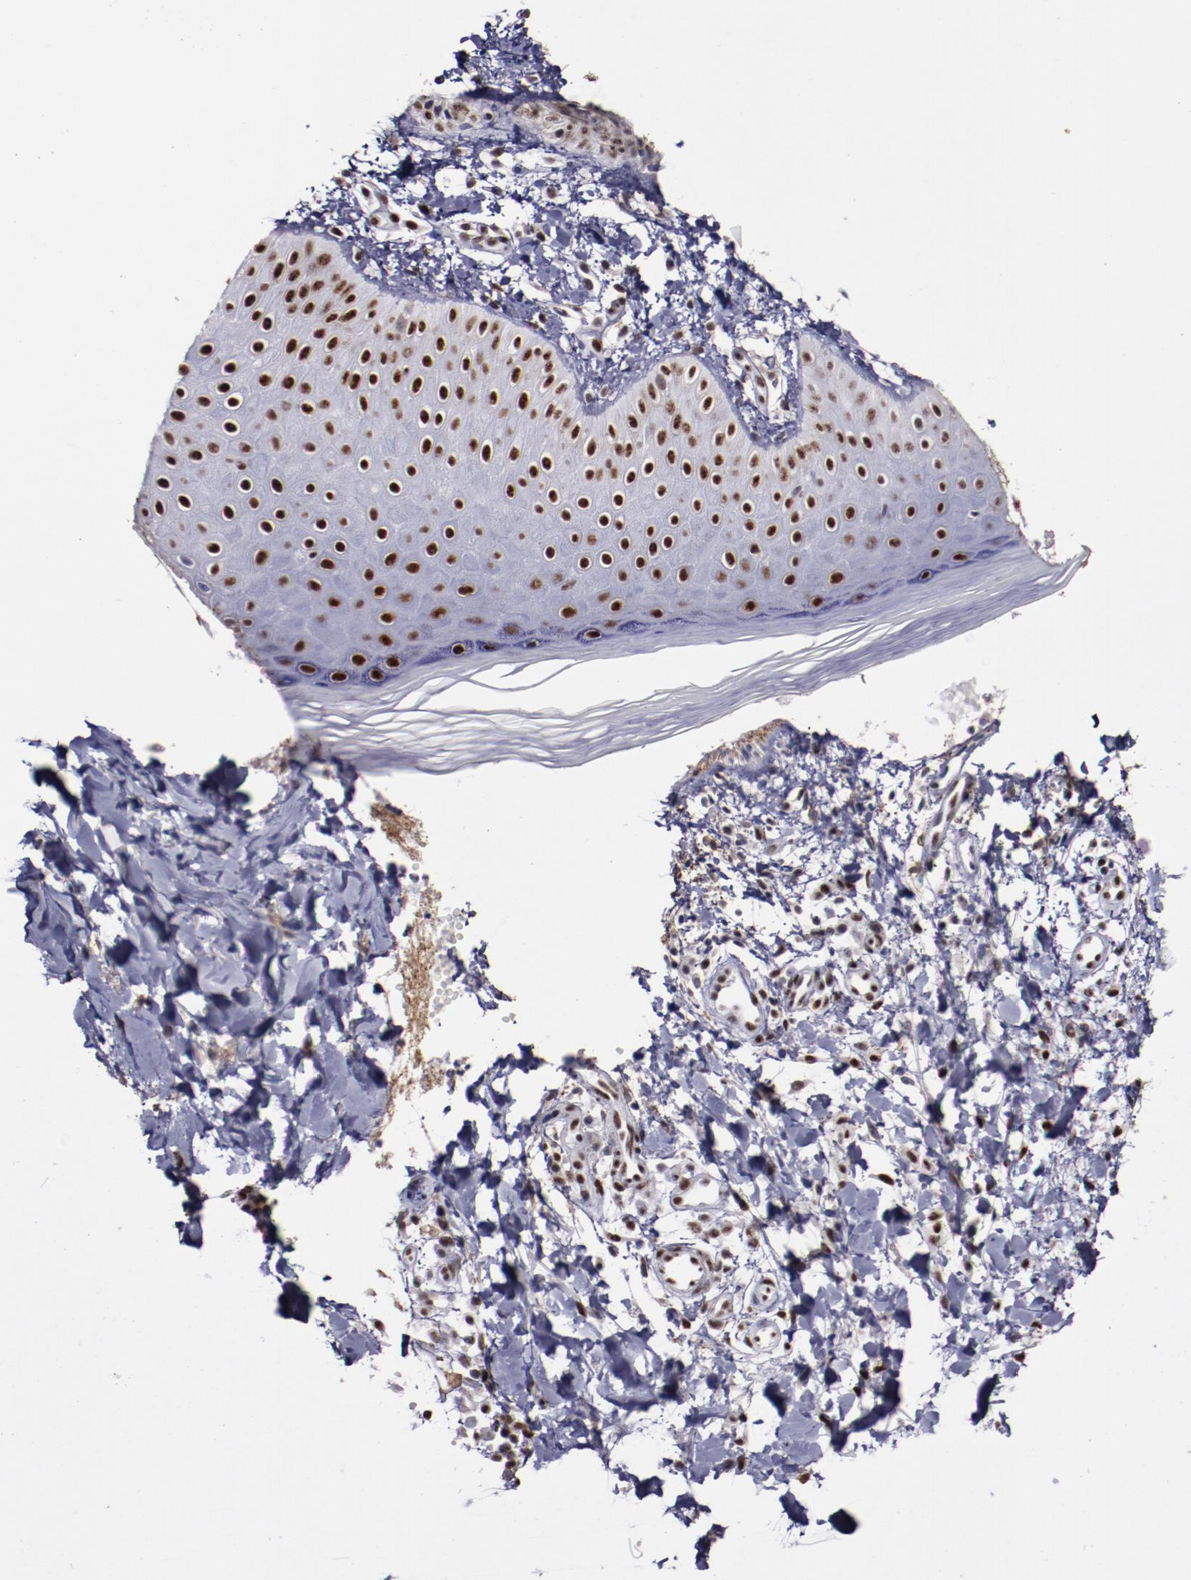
{"staining": {"intensity": "strong", "quantity": ">75%", "location": "nuclear"}, "tissue": "skin", "cell_type": "Epidermal cells", "image_type": "normal", "snomed": [{"axis": "morphology", "description": "Normal tissue, NOS"}, {"axis": "morphology", "description": "Inflammation, NOS"}, {"axis": "topography", "description": "Soft tissue"}, {"axis": "topography", "description": "Anal"}], "caption": "Skin stained for a protein (brown) shows strong nuclear positive positivity in about >75% of epidermal cells.", "gene": "PPP4R3A", "patient": {"sex": "female", "age": 15}}